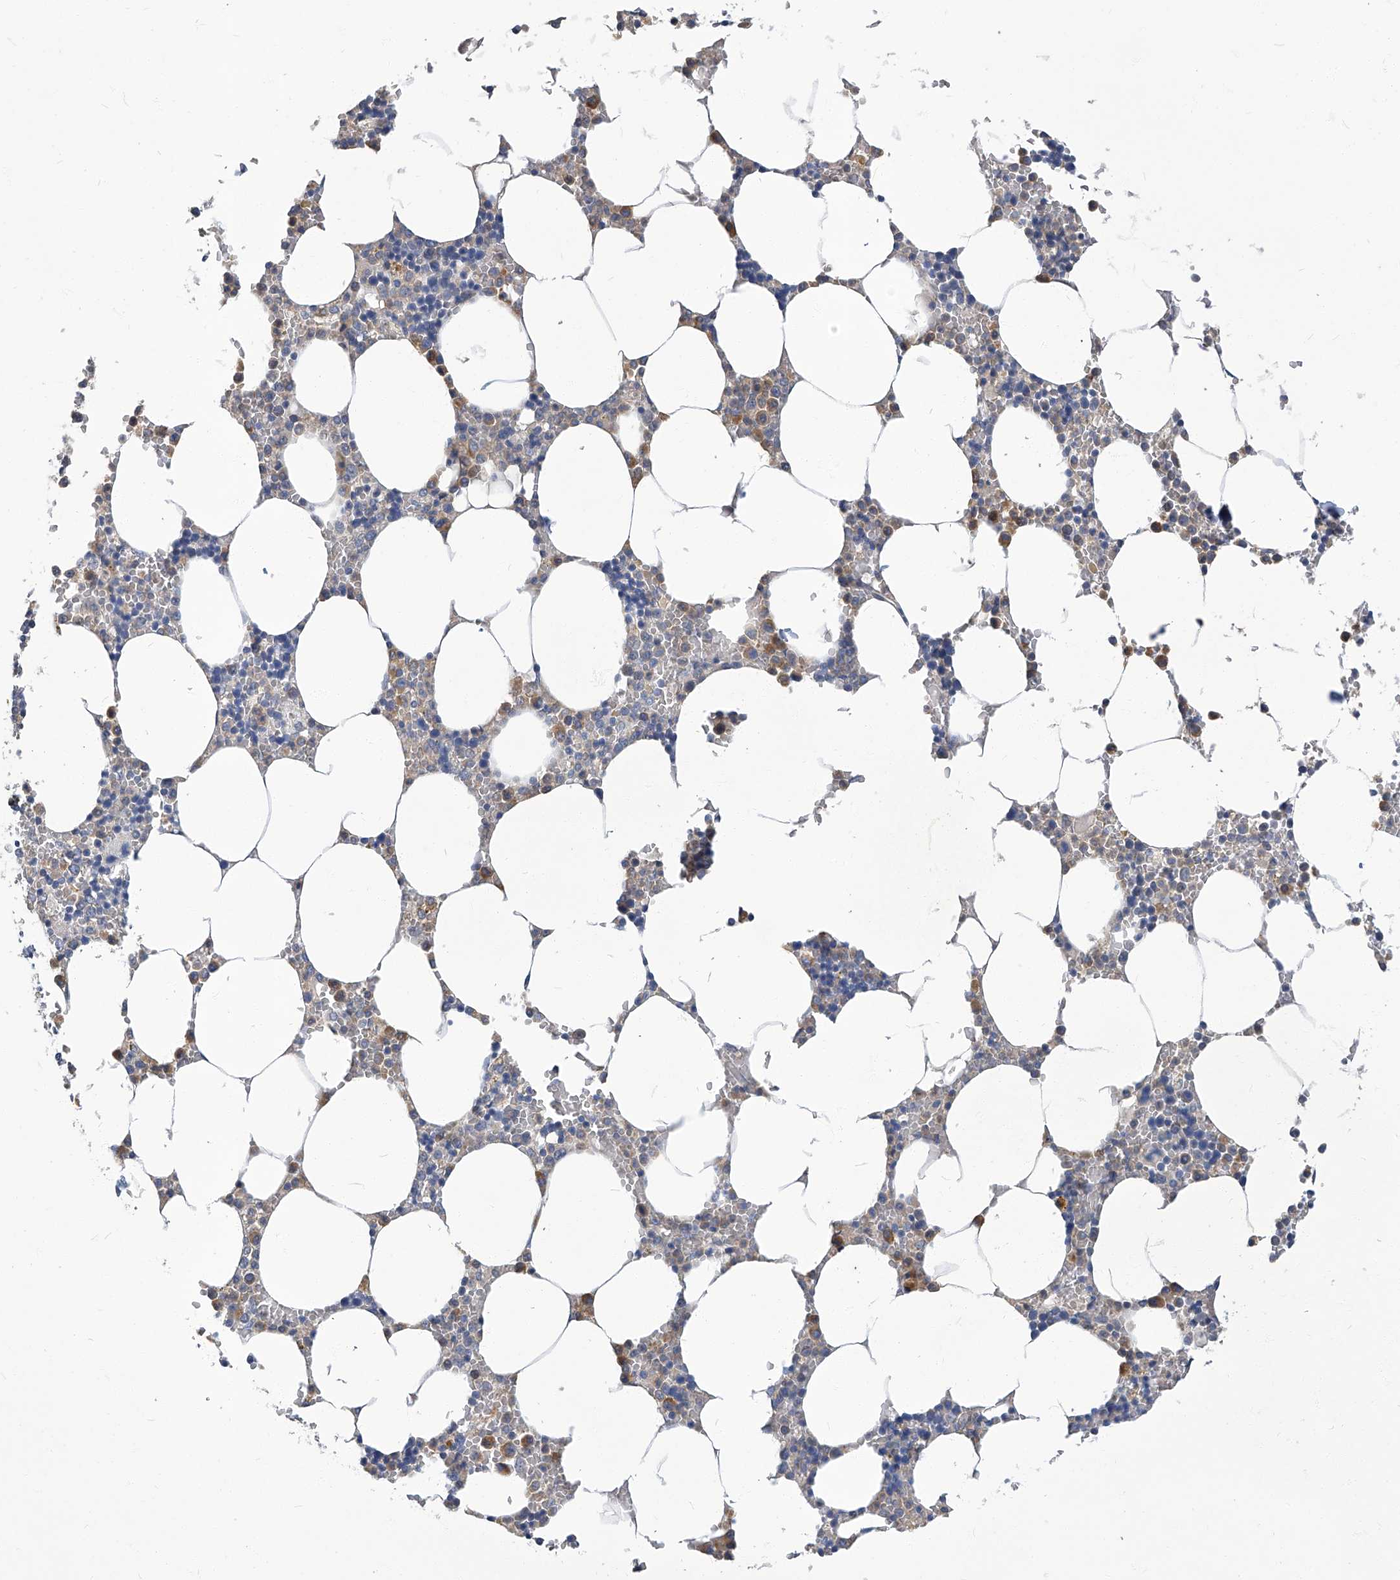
{"staining": {"intensity": "moderate", "quantity": "<25%", "location": "cytoplasmic/membranous"}, "tissue": "bone marrow", "cell_type": "Hematopoietic cells", "image_type": "normal", "snomed": [{"axis": "morphology", "description": "Normal tissue, NOS"}, {"axis": "topography", "description": "Bone marrow"}], "caption": "Immunohistochemistry (IHC) micrograph of normal bone marrow stained for a protein (brown), which reveals low levels of moderate cytoplasmic/membranous positivity in approximately <25% of hematopoietic cells.", "gene": "TGFBR1", "patient": {"sex": "male", "age": 70}}